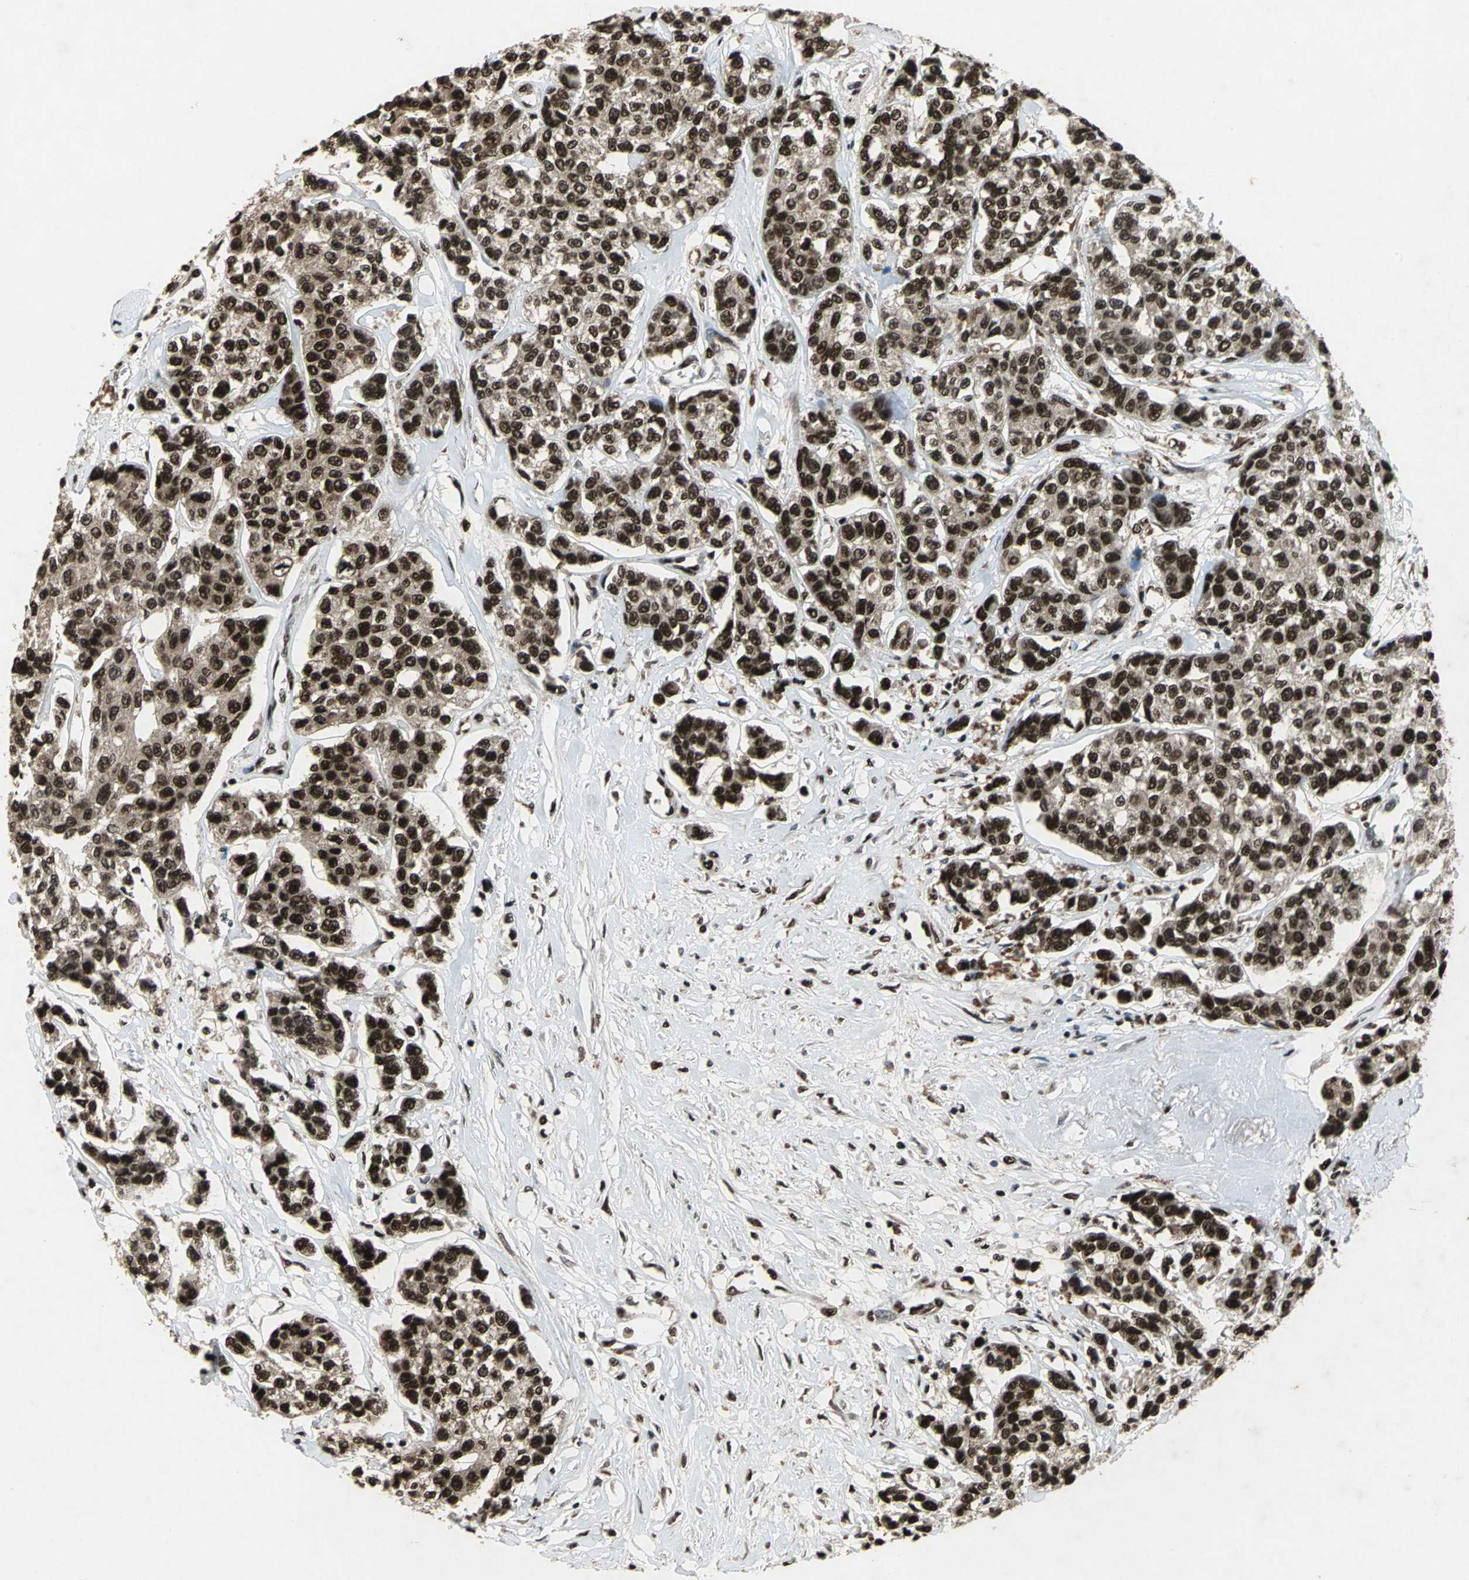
{"staining": {"intensity": "strong", "quantity": ">75%", "location": "nuclear"}, "tissue": "breast cancer", "cell_type": "Tumor cells", "image_type": "cancer", "snomed": [{"axis": "morphology", "description": "Duct carcinoma"}, {"axis": "topography", "description": "Breast"}], "caption": "DAB (3,3'-diaminobenzidine) immunohistochemical staining of human breast infiltrating ductal carcinoma shows strong nuclear protein staining in about >75% of tumor cells.", "gene": "MTA2", "patient": {"sex": "female", "age": 51}}